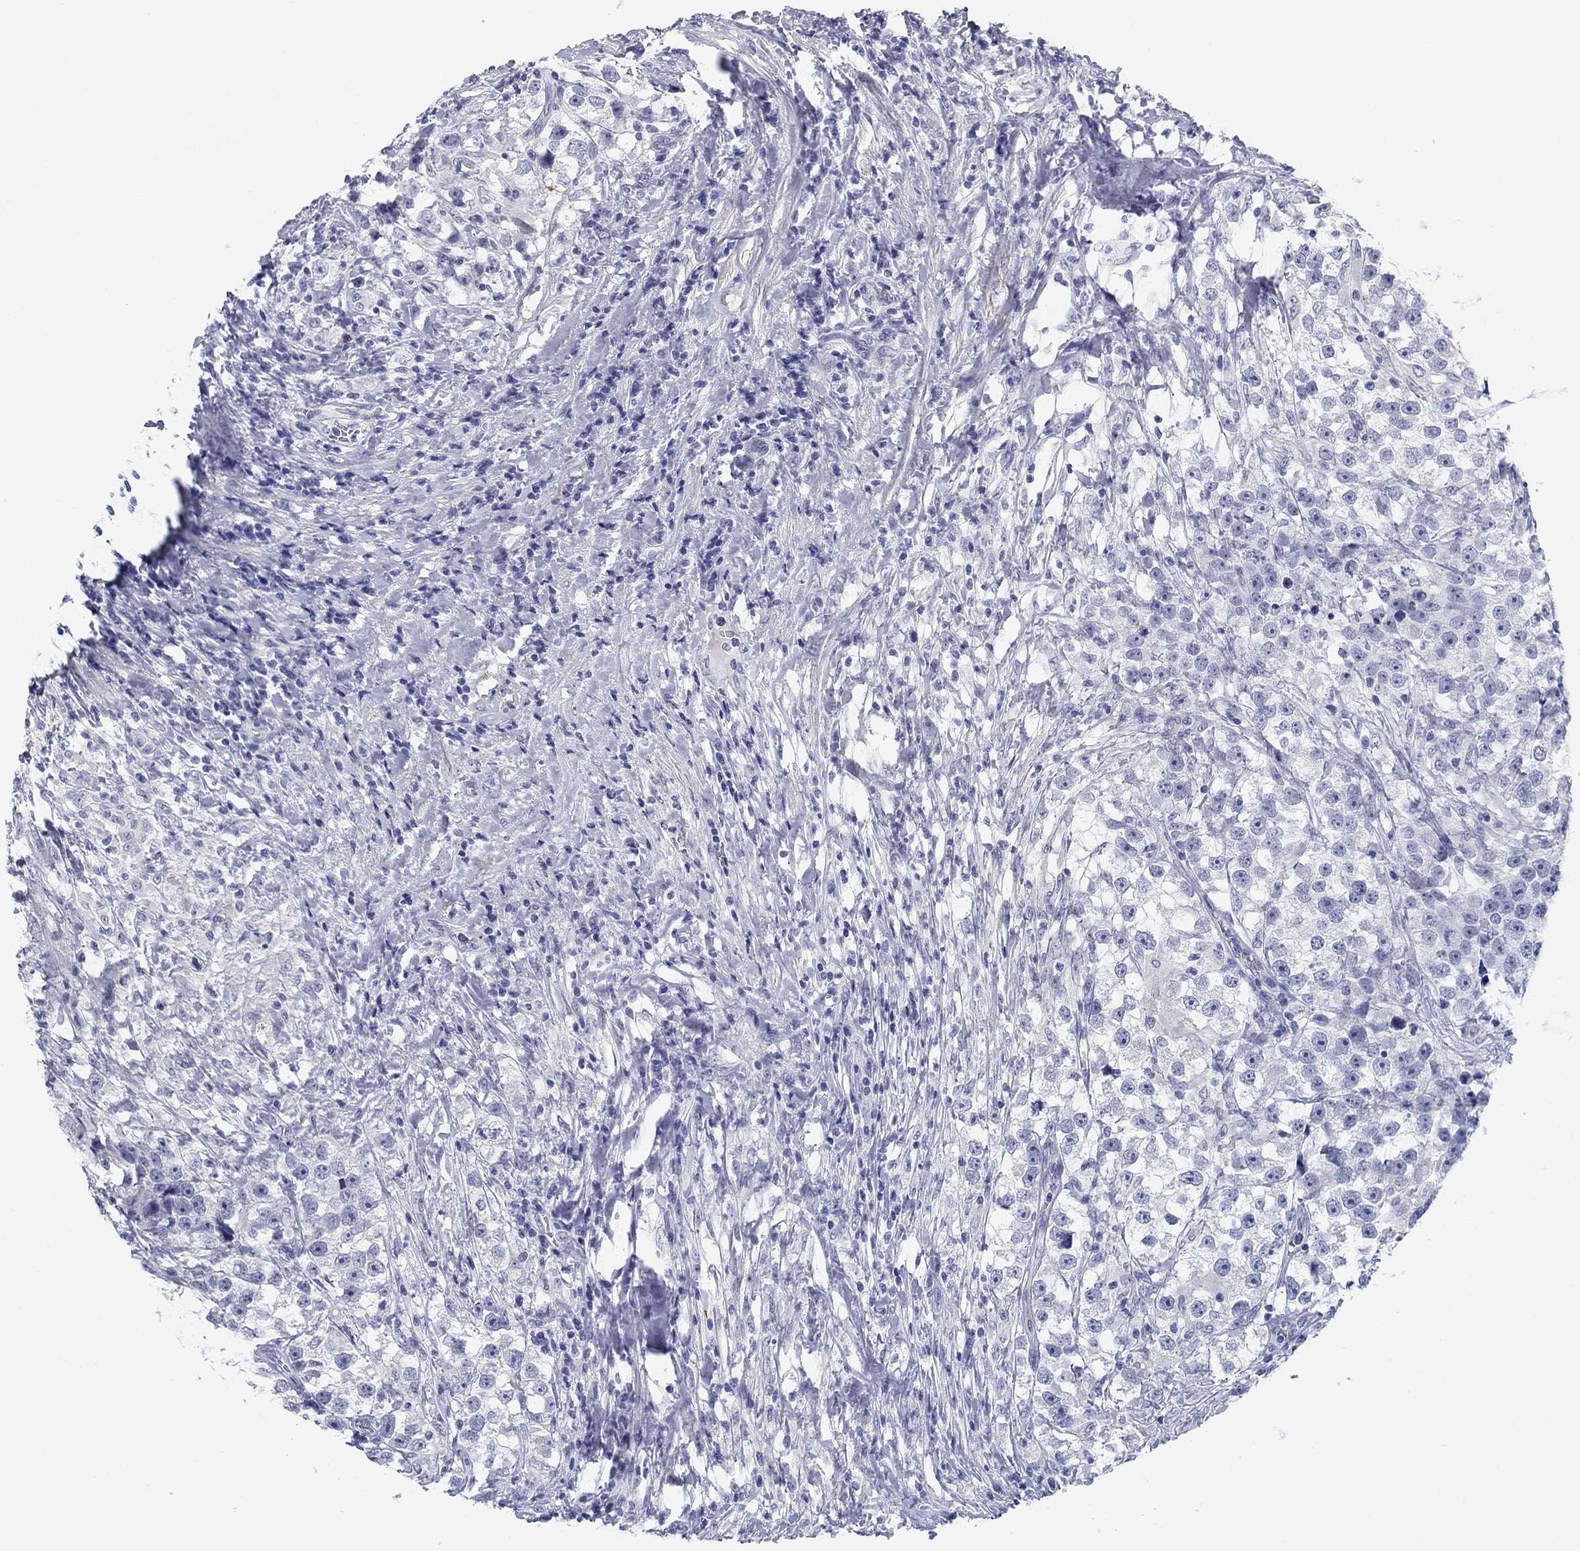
{"staining": {"intensity": "negative", "quantity": "none", "location": "none"}, "tissue": "testis cancer", "cell_type": "Tumor cells", "image_type": "cancer", "snomed": [{"axis": "morphology", "description": "Seminoma, NOS"}, {"axis": "topography", "description": "Testis"}], "caption": "IHC of human testis cancer shows no staining in tumor cells.", "gene": "PRPH", "patient": {"sex": "male", "age": 46}}